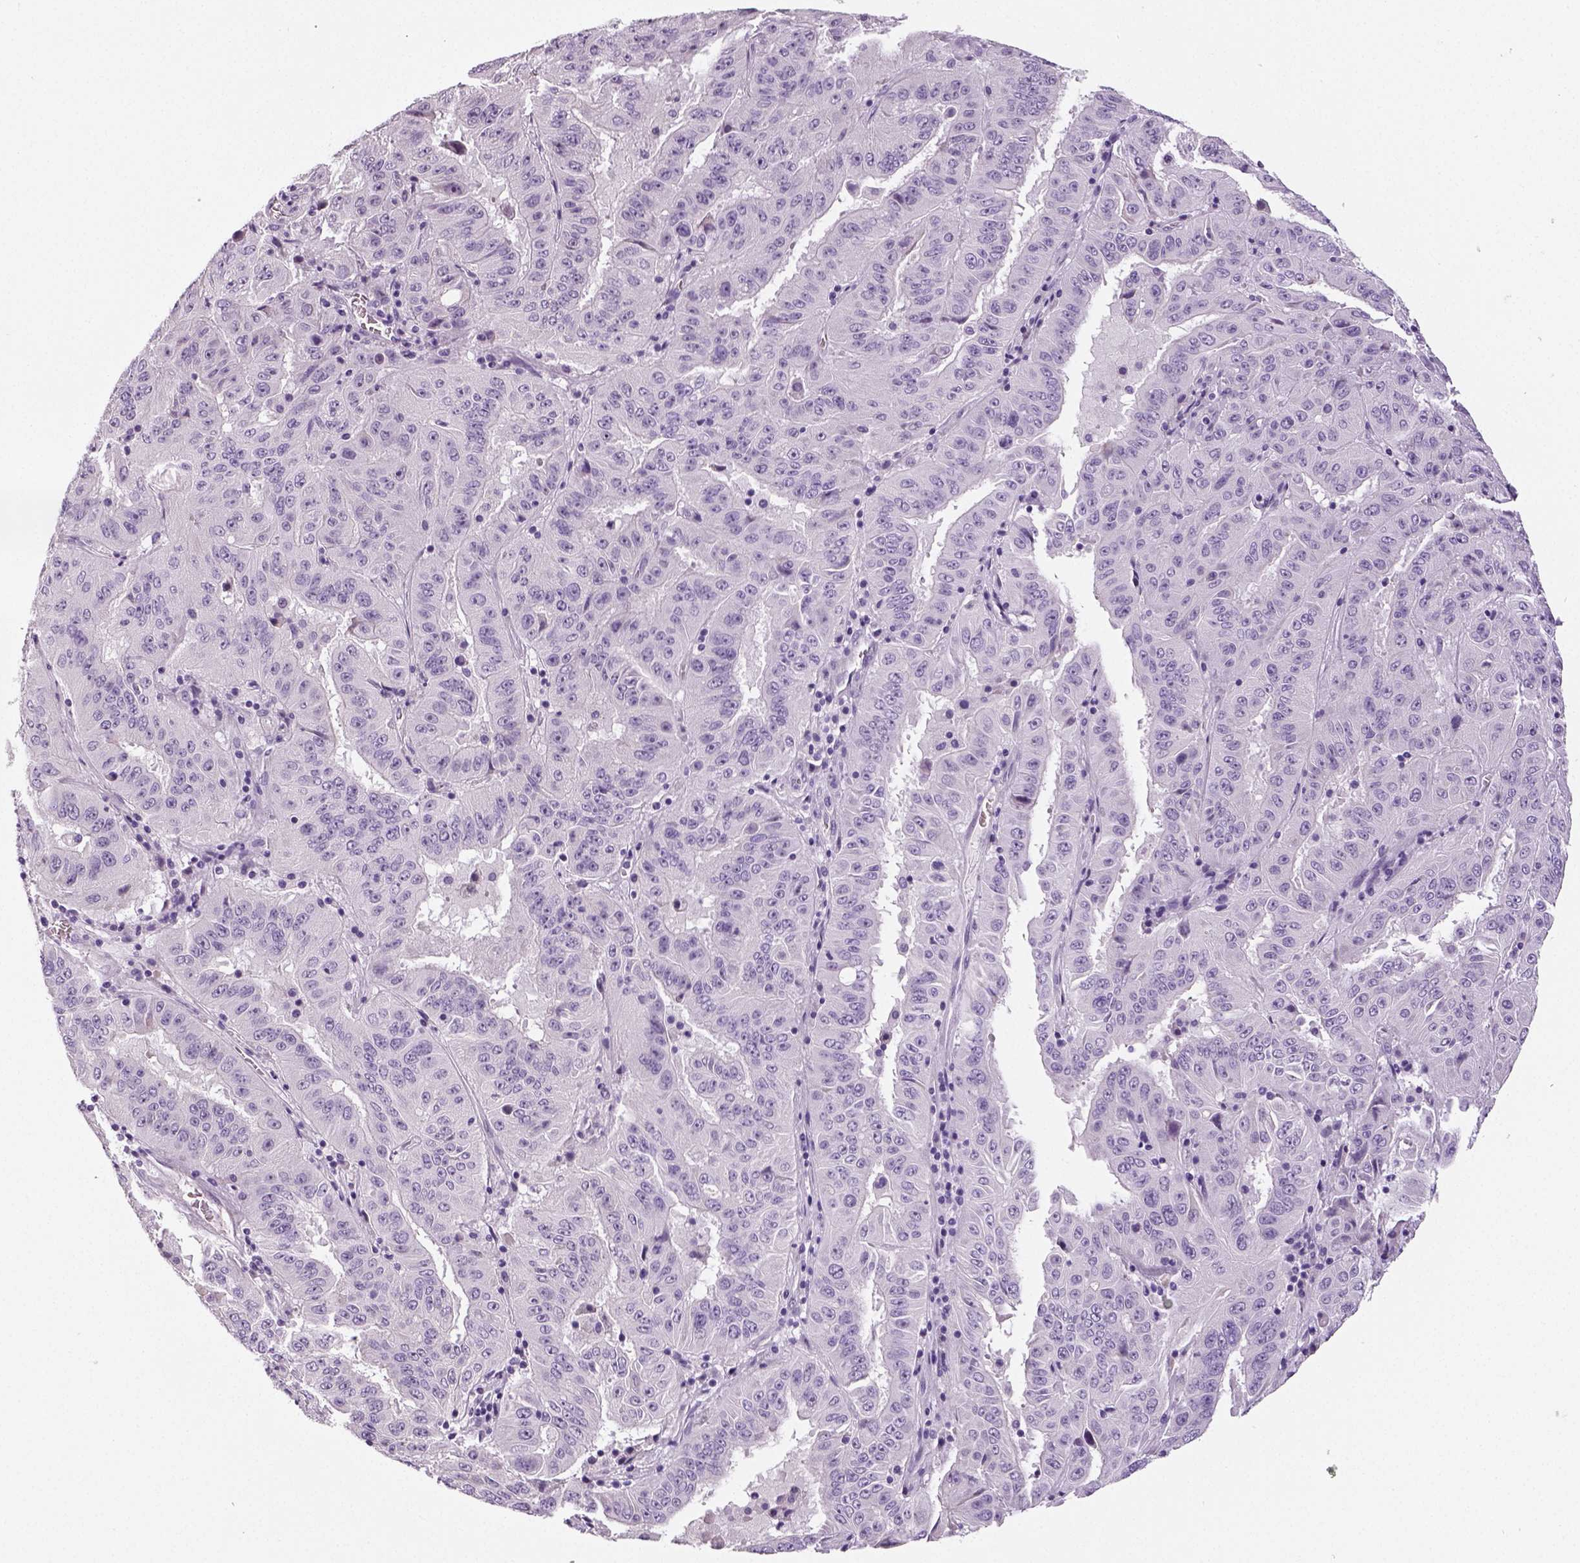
{"staining": {"intensity": "negative", "quantity": "none", "location": "none"}, "tissue": "pancreatic cancer", "cell_type": "Tumor cells", "image_type": "cancer", "snomed": [{"axis": "morphology", "description": "Adenocarcinoma, NOS"}, {"axis": "topography", "description": "Pancreas"}], "caption": "Pancreatic cancer (adenocarcinoma) stained for a protein using IHC displays no staining tumor cells.", "gene": "TSPAN7", "patient": {"sex": "male", "age": 63}}